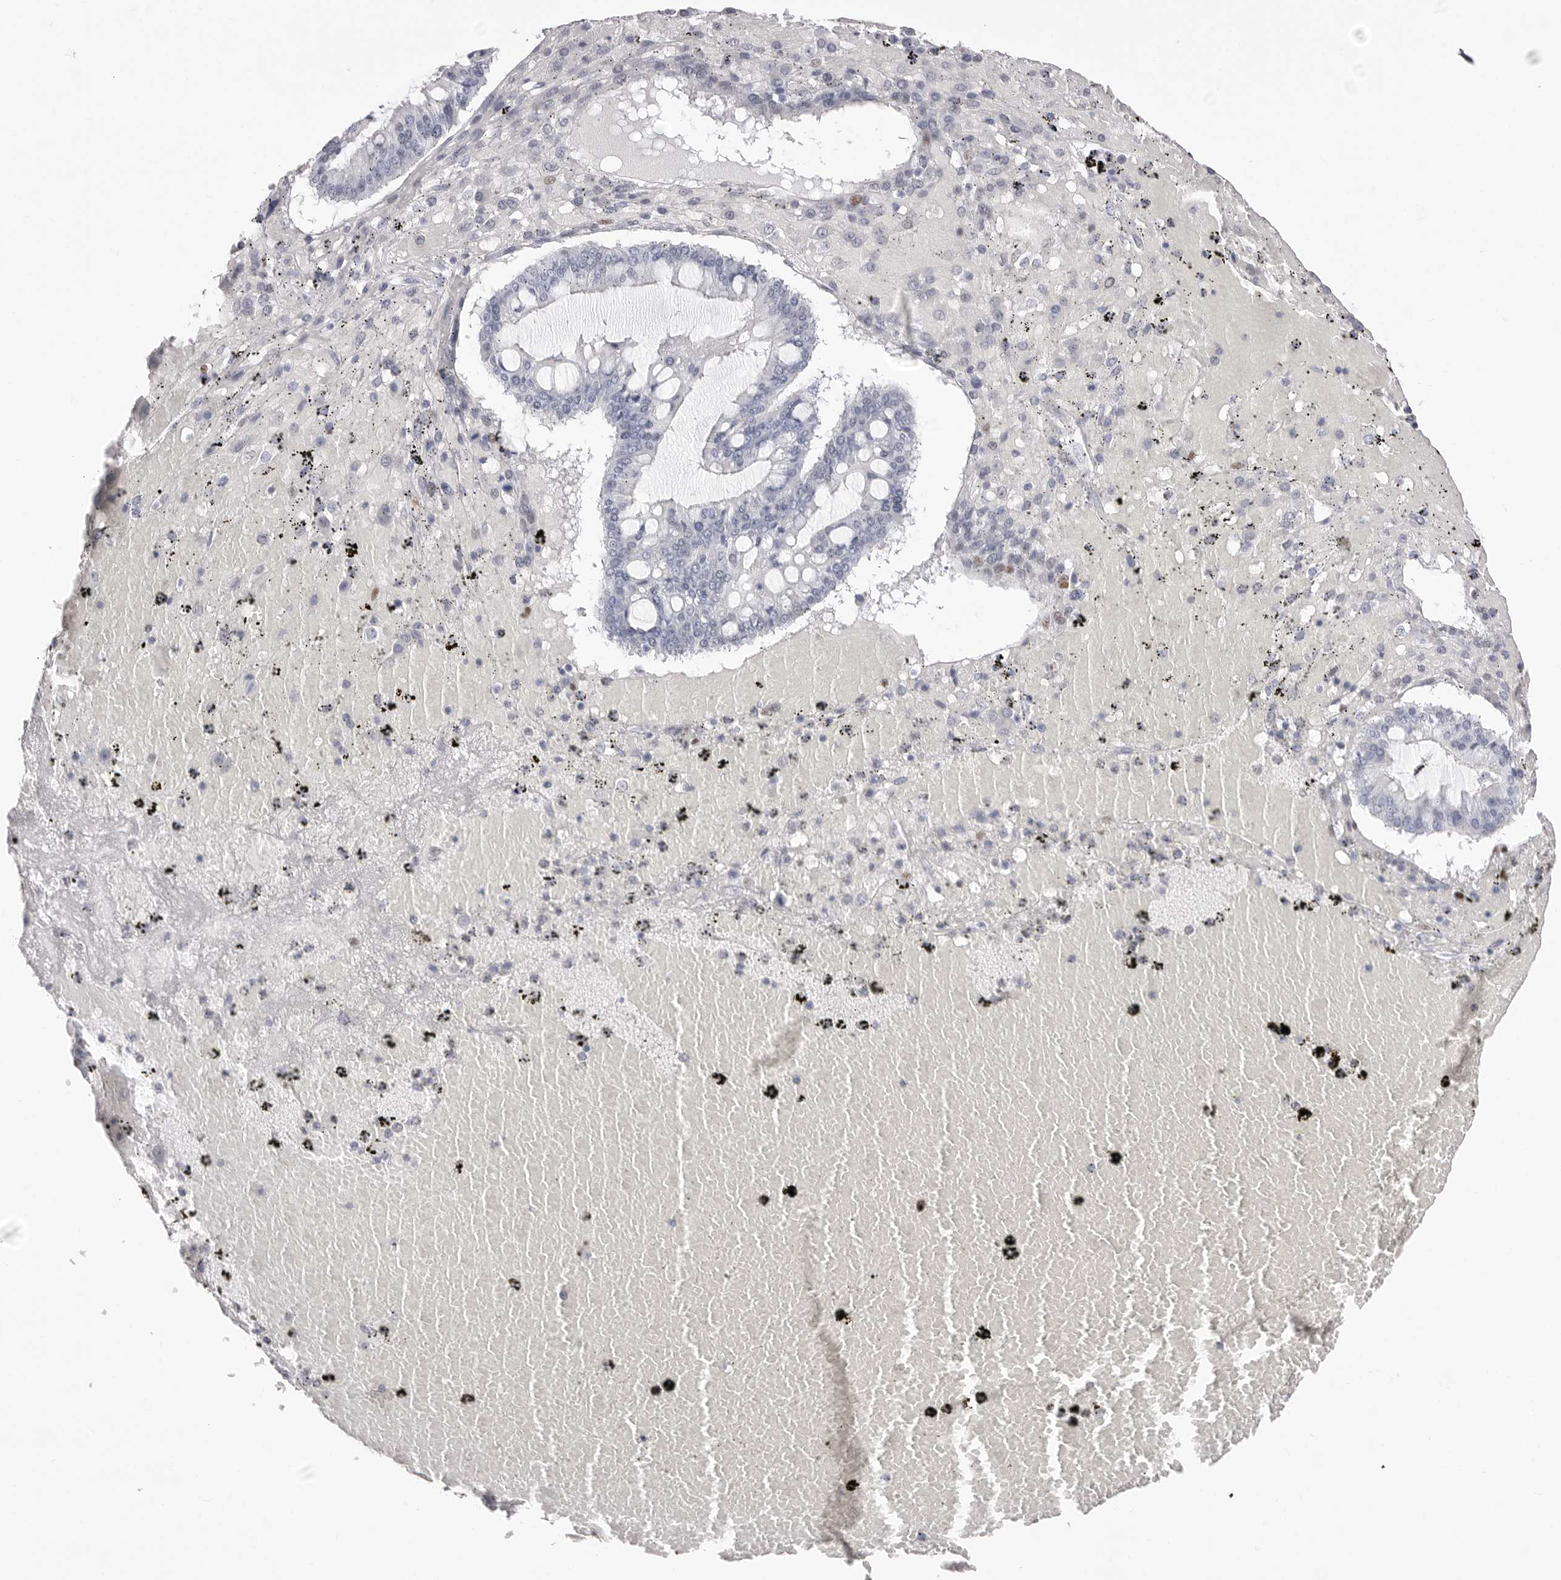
{"staining": {"intensity": "negative", "quantity": "none", "location": "none"}, "tissue": "ovarian cancer", "cell_type": "Tumor cells", "image_type": "cancer", "snomed": [{"axis": "morphology", "description": "Cystadenocarcinoma, mucinous, NOS"}, {"axis": "topography", "description": "Ovary"}], "caption": "The micrograph displays no significant positivity in tumor cells of ovarian cancer.", "gene": "NASP", "patient": {"sex": "female", "age": 73}}